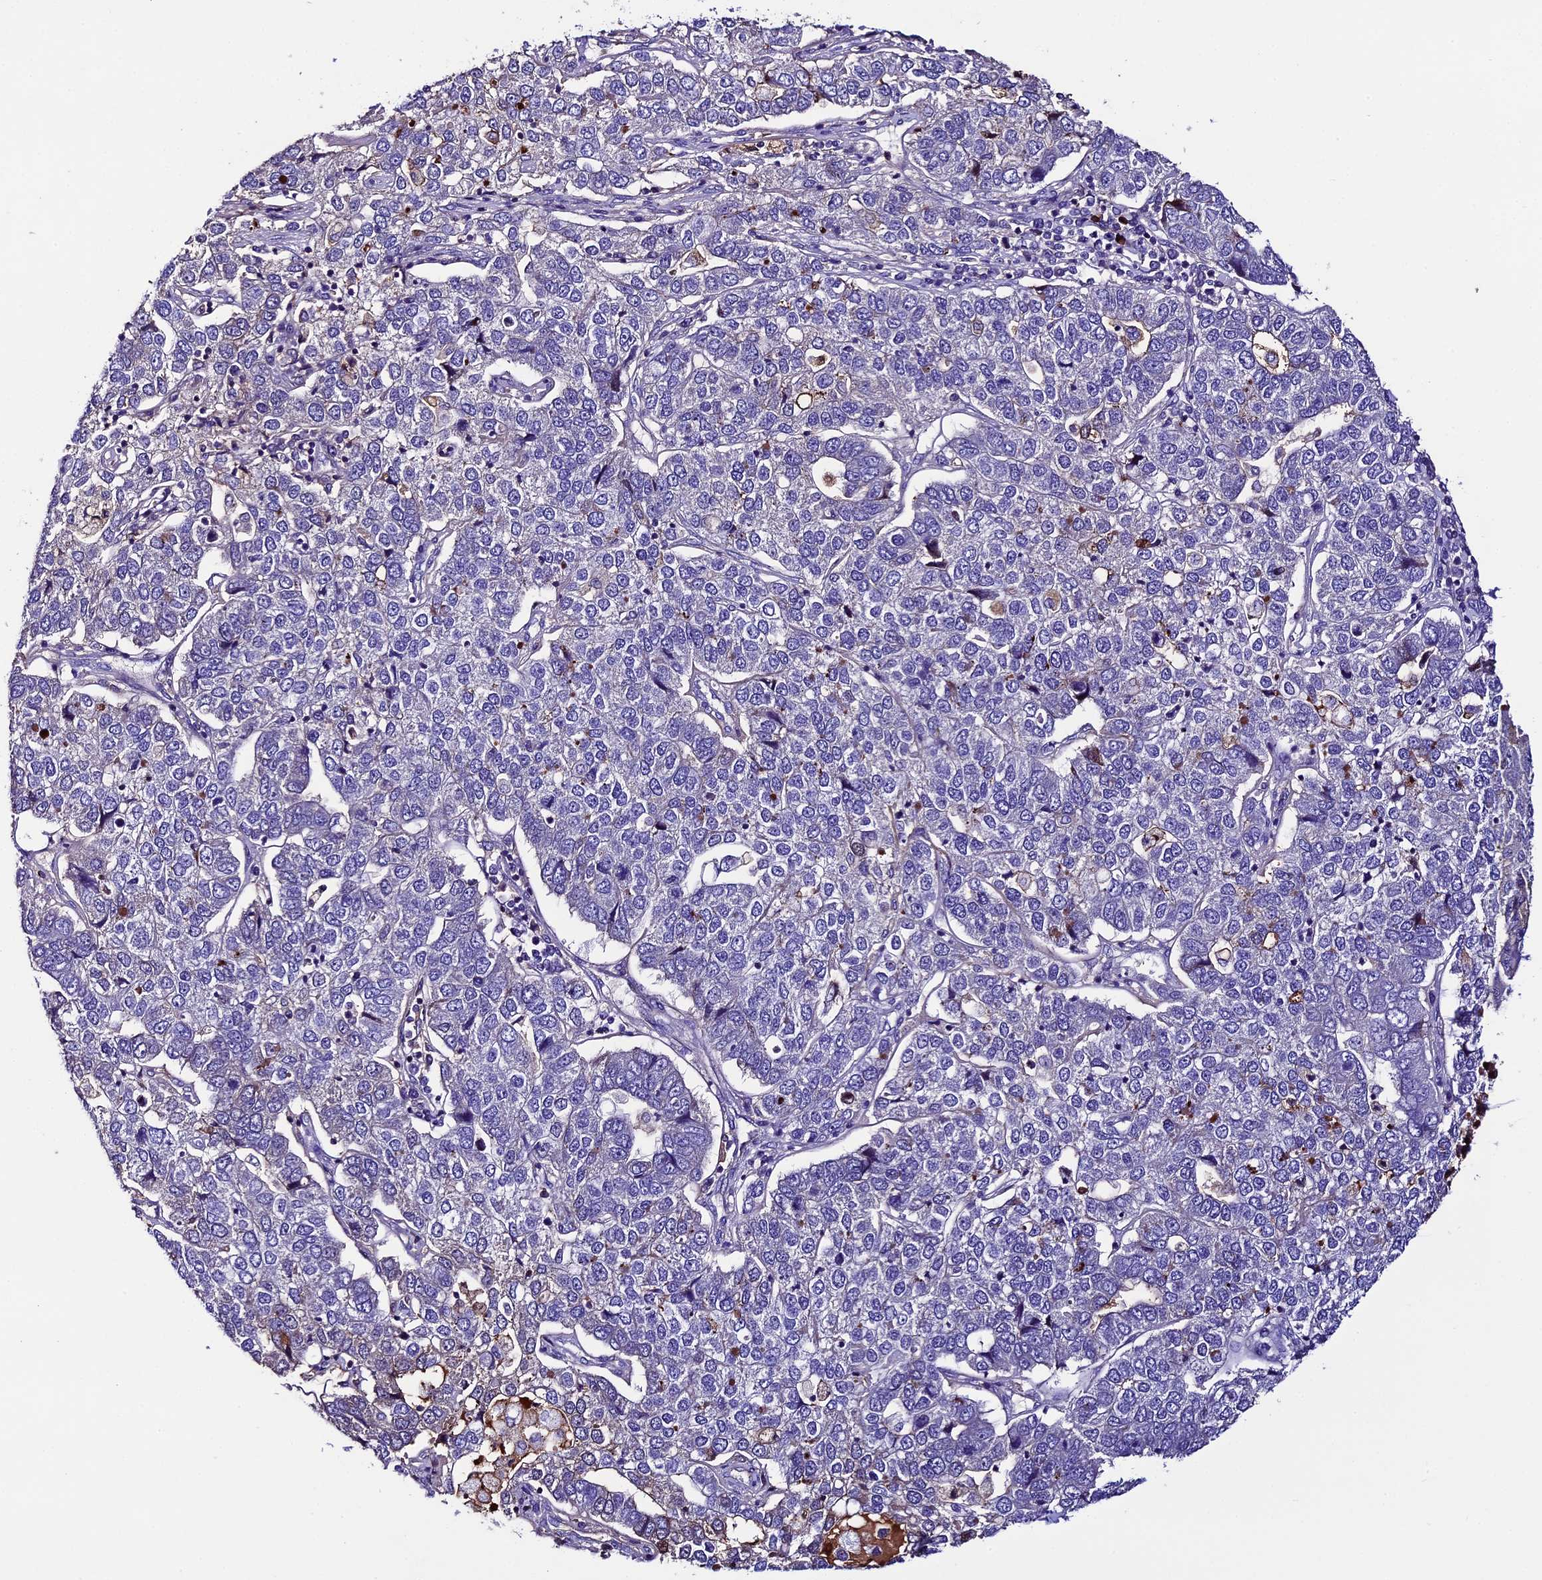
{"staining": {"intensity": "negative", "quantity": "none", "location": "none"}, "tissue": "pancreatic cancer", "cell_type": "Tumor cells", "image_type": "cancer", "snomed": [{"axis": "morphology", "description": "Adenocarcinoma, NOS"}, {"axis": "topography", "description": "Pancreas"}], "caption": "IHC of human pancreatic adenocarcinoma shows no positivity in tumor cells. (DAB IHC with hematoxylin counter stain).", "gene": "TCP11L2", "patient": {"sex": "female", "age": 61}}